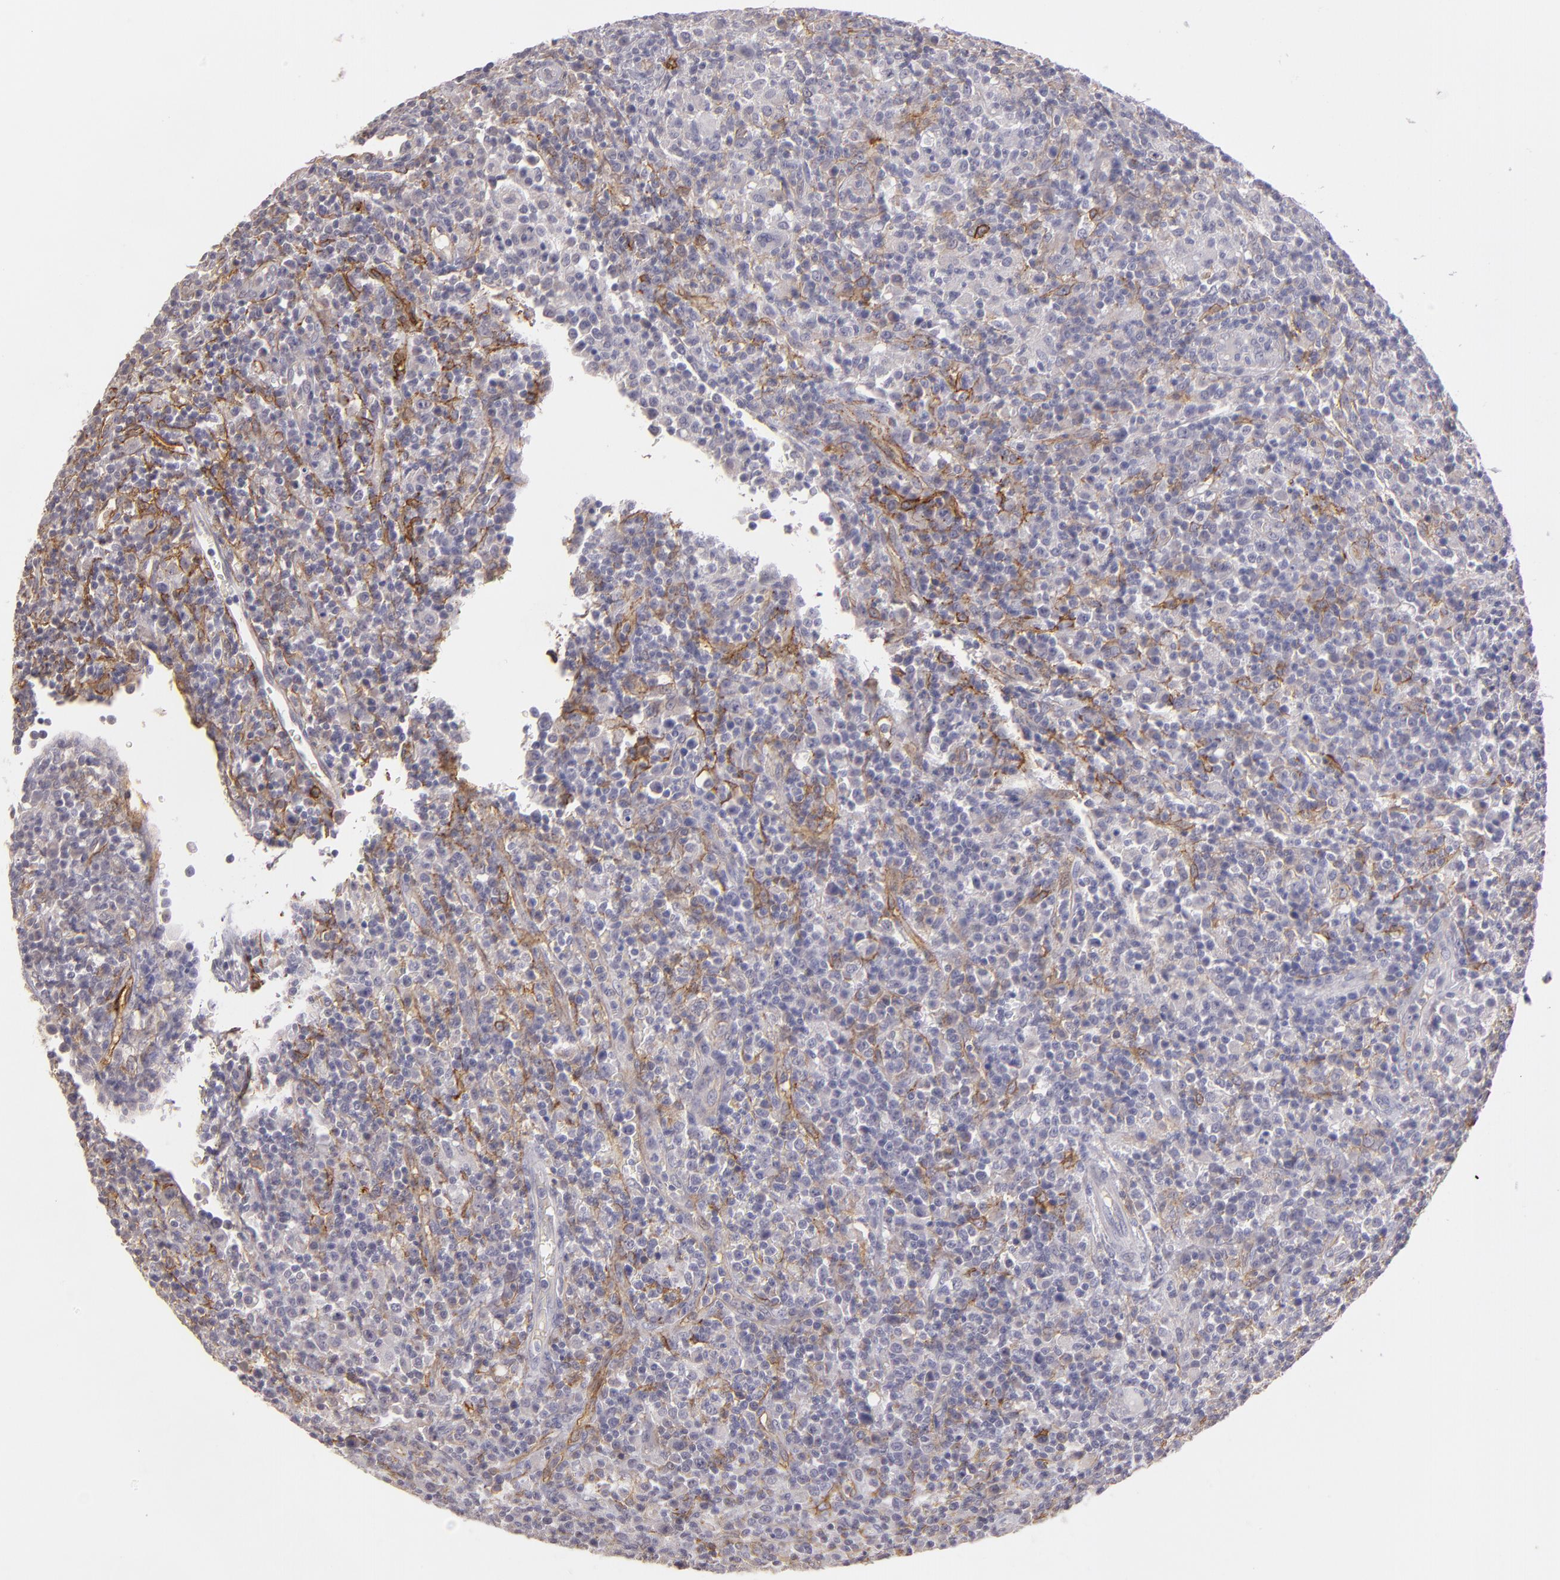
{"staining": {"intensity": "negative", "quantity": "none", "location": "none"}, "tissue": "lymphoma", "cell_type": "Tumor cells", "image_type": "cancer", "snomed": [{"axis": "morphology", "description": "Hodgkin's disease, NOS"}, {"axis": "topography", "description": "Lymph node"}], "caption": "High magnification brightfield microscopy of Hodgkin's disease stained with DAB (brown) and counterstained with hematoxylin (blue): tumor cells show no significant expression. The staining is performed using DAB (3,3'-diaminobenzidine) brown chromogen with nuclei counter-stained in using hematoxylin.", "gene": "THBD", "patient": {"sex": "male", "age": 65}}